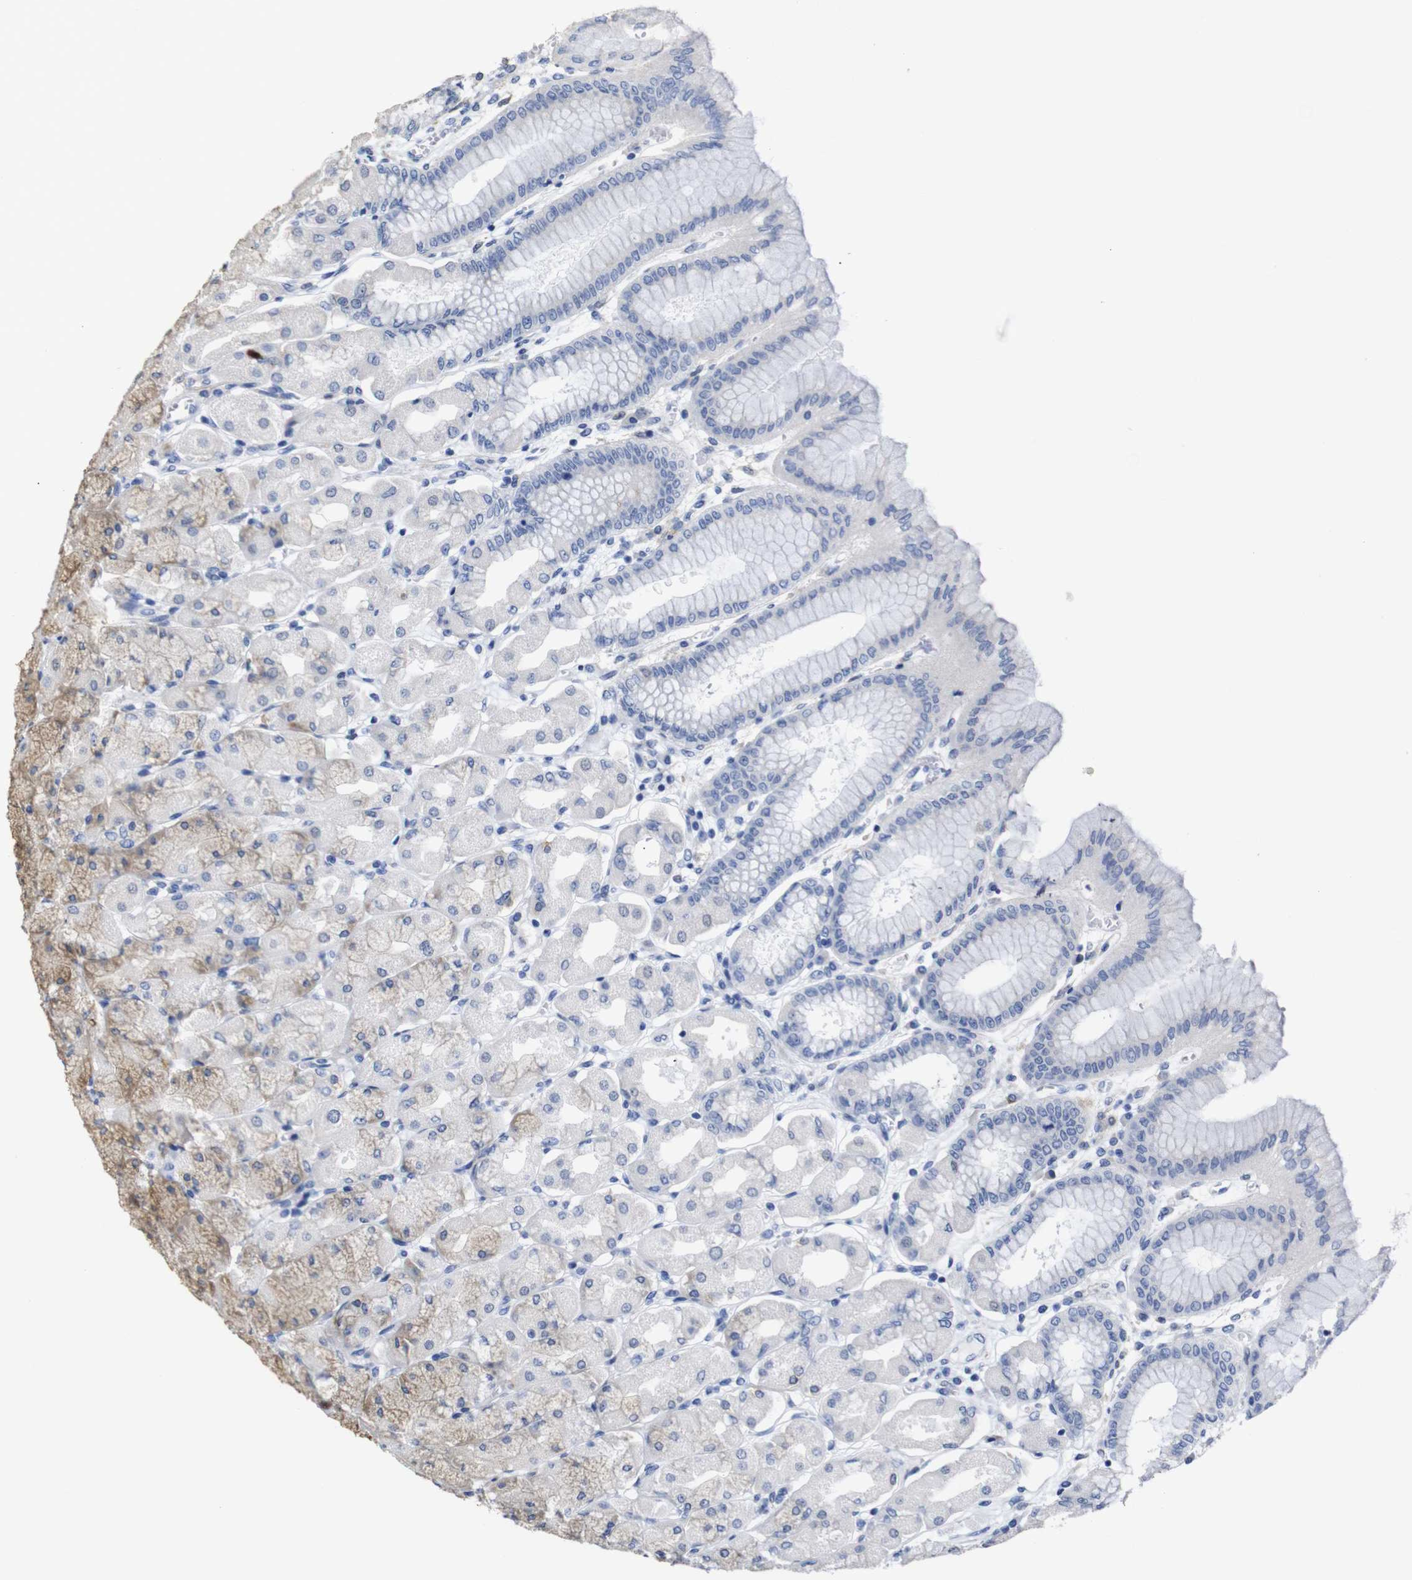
{"staining": {"intensity": "weak", "quantity": "<25%", "location": "cytoplasmic/membranous"}, "tissue": "stomach", "cell_type": "Glandular cells", "image_type": "normal", "snomed": [{"axis": "morphology", "description": "Normal tissue, NOS"}, {"axis": "topography", "description": "Stomach, upper"}], "caption": "Immunohistochemical staining of normal human stomach displays no significant staining in glandular cells. Nuclei are stained in blue.", "gene": "TCEAL9", "patient": {"sex": "female", "age": 56}}